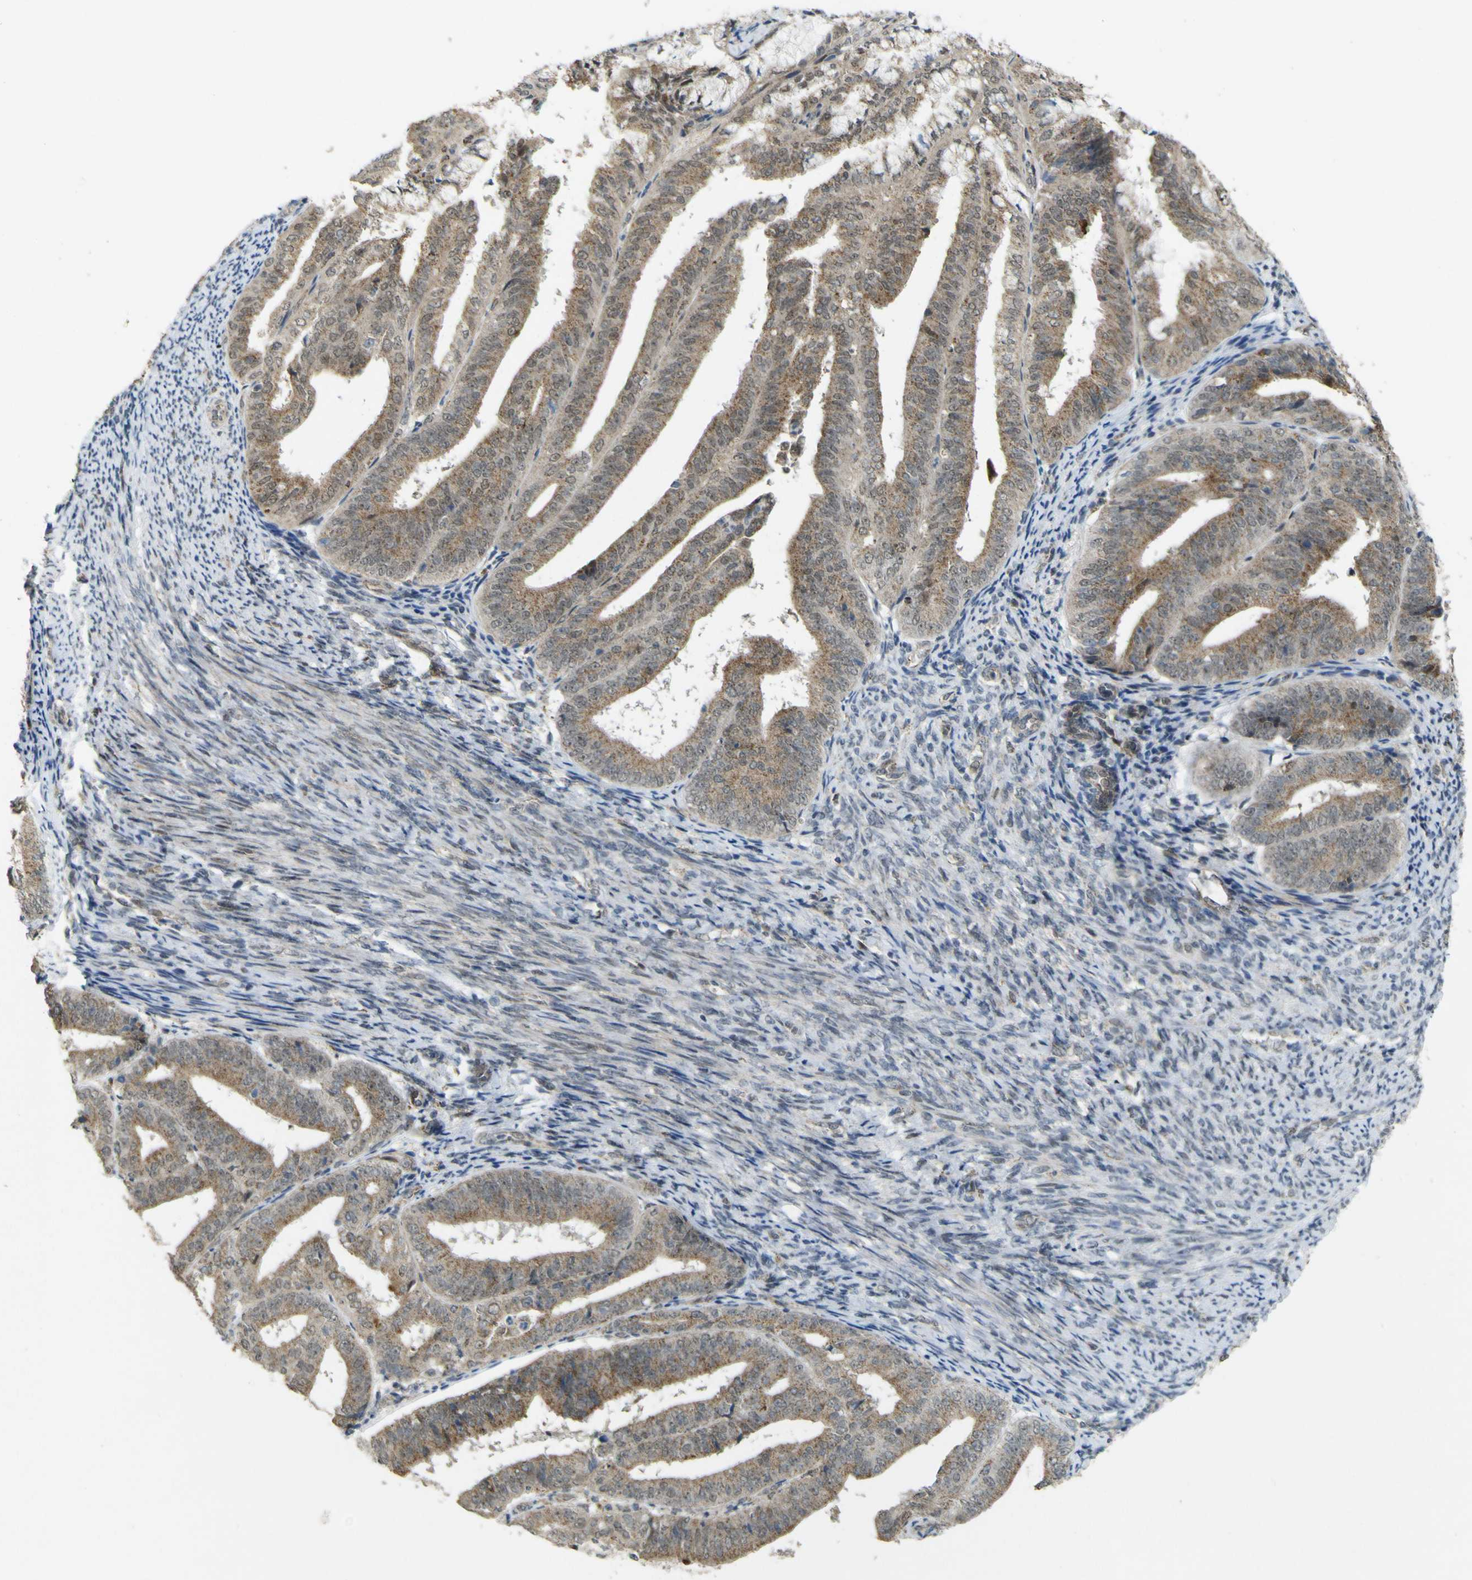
{"staining": {"intensity": "moderate", "quantity": ">75%", "location": "cytoplasmic/membranous"}, "tissue": "endometrial cancer", "cell_type": "Tumor cells", "image_type": "cancer", "snomed": [{"axis": "morphology", "description": "Adenocarcinoma, NOS"}, {"axis": "topography", "description": "Endometrium"}], "caption": "About >75% of tumor cells in human endometrial adenocarcinoma exhibit moderate cytoplasmic/membranous protein staining as visualized by brown immunohistochemical staining.", "gene": "ACBD5", "patient": {"sex": "female", "age": 63}}